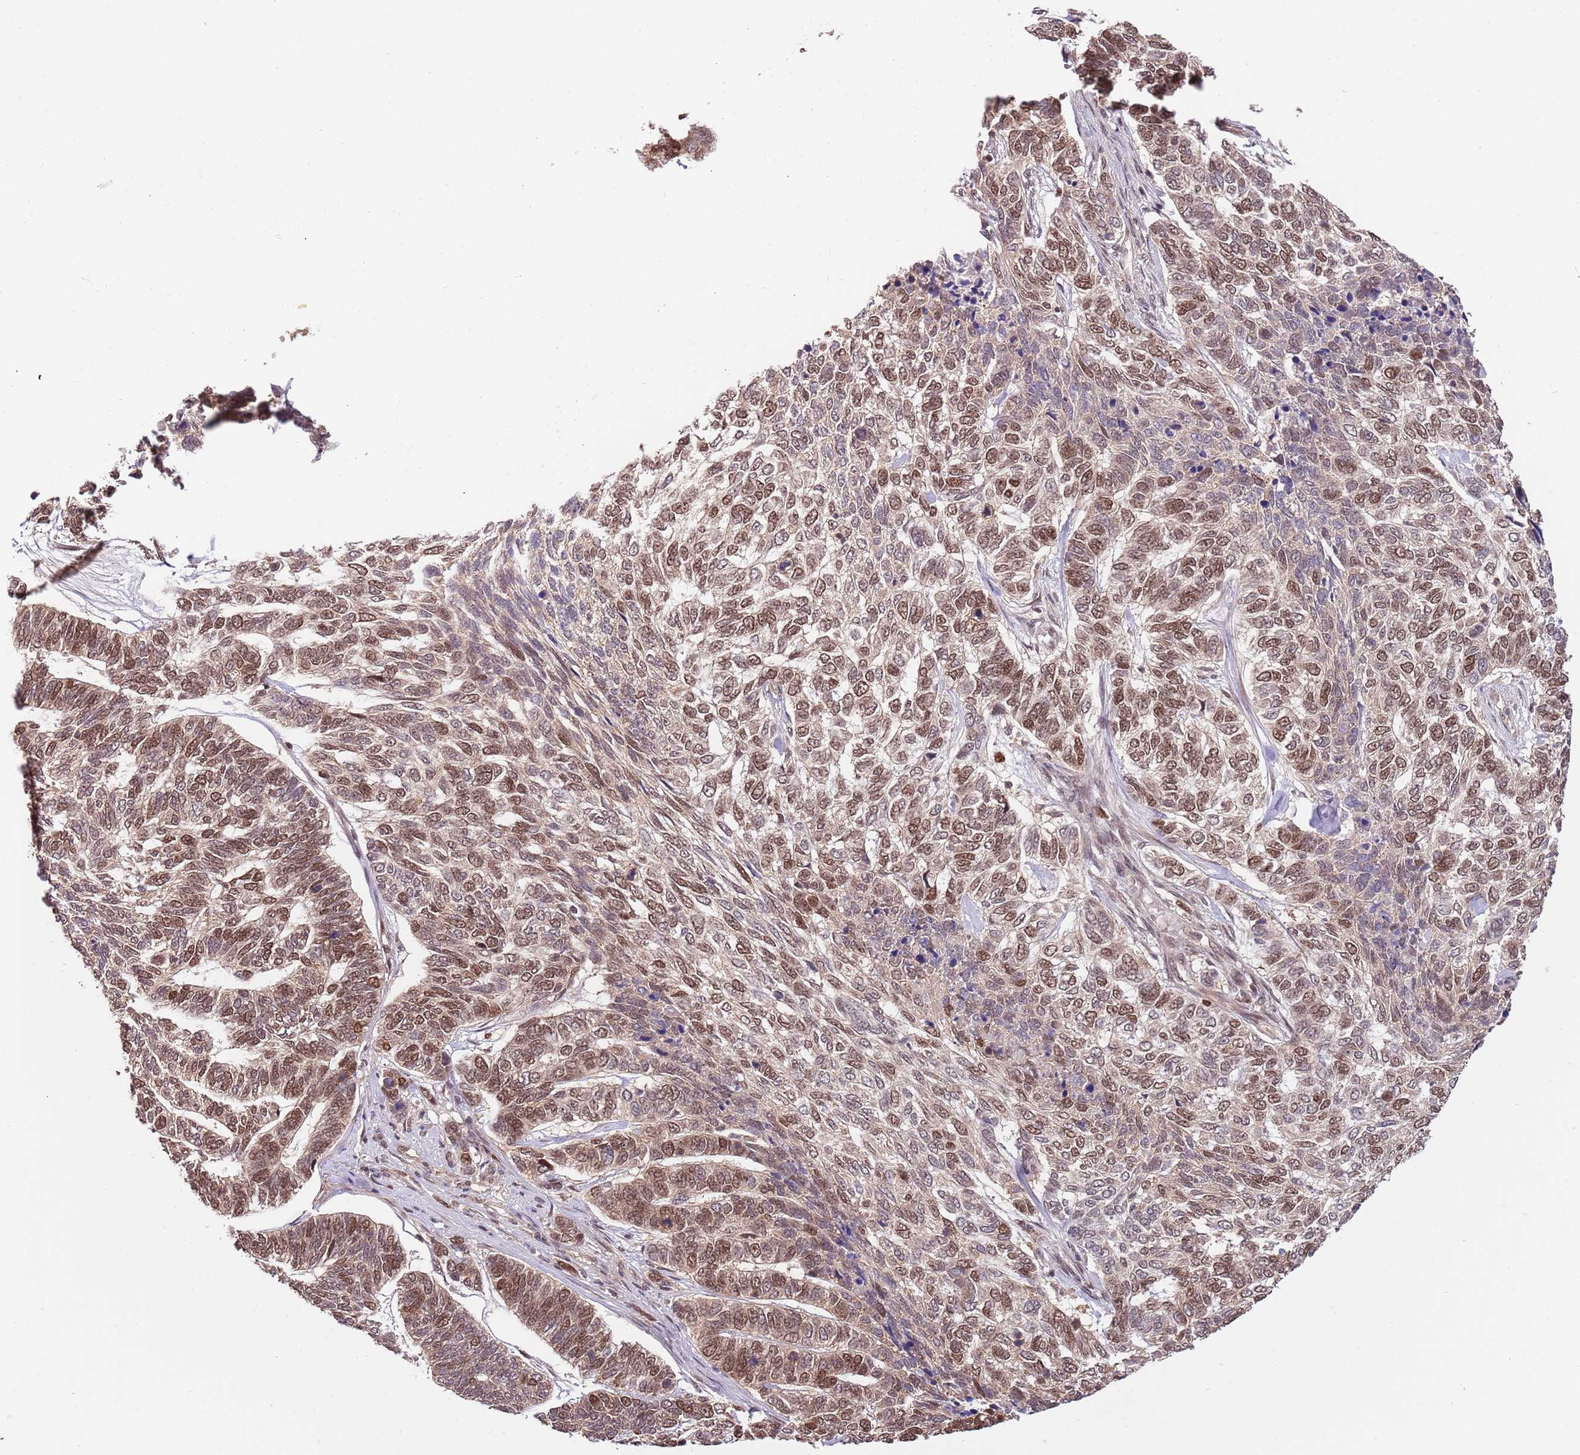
{"staining": {"intensity": "moderate", "quantity": ">75%", "location": "cytoplasmic/membranous,nuclear"}, "tissue": "skin cancer", "cell_type": "Tumor cells", "image_type": "cancer", "snomed": [{"axis": "morphology", "description": "Basal cell carcinoma"}, {"axis": "topography", "description": "Skin"}], "caption": "High-magnification brightfield microscopy of basal cell carcinoma (skin) stained with DAB (brown) and counterstained with hematoxylin (blue). tumor cells exhibit moderate cytoplasmic/membranous and nuclear positivity is seen in approximately>75% of cells. (brown staining indicates protein expression, while blue staining denotes nuclei).", "gene": "RIF1", "patient": {"sex": "female", "age": 65}}